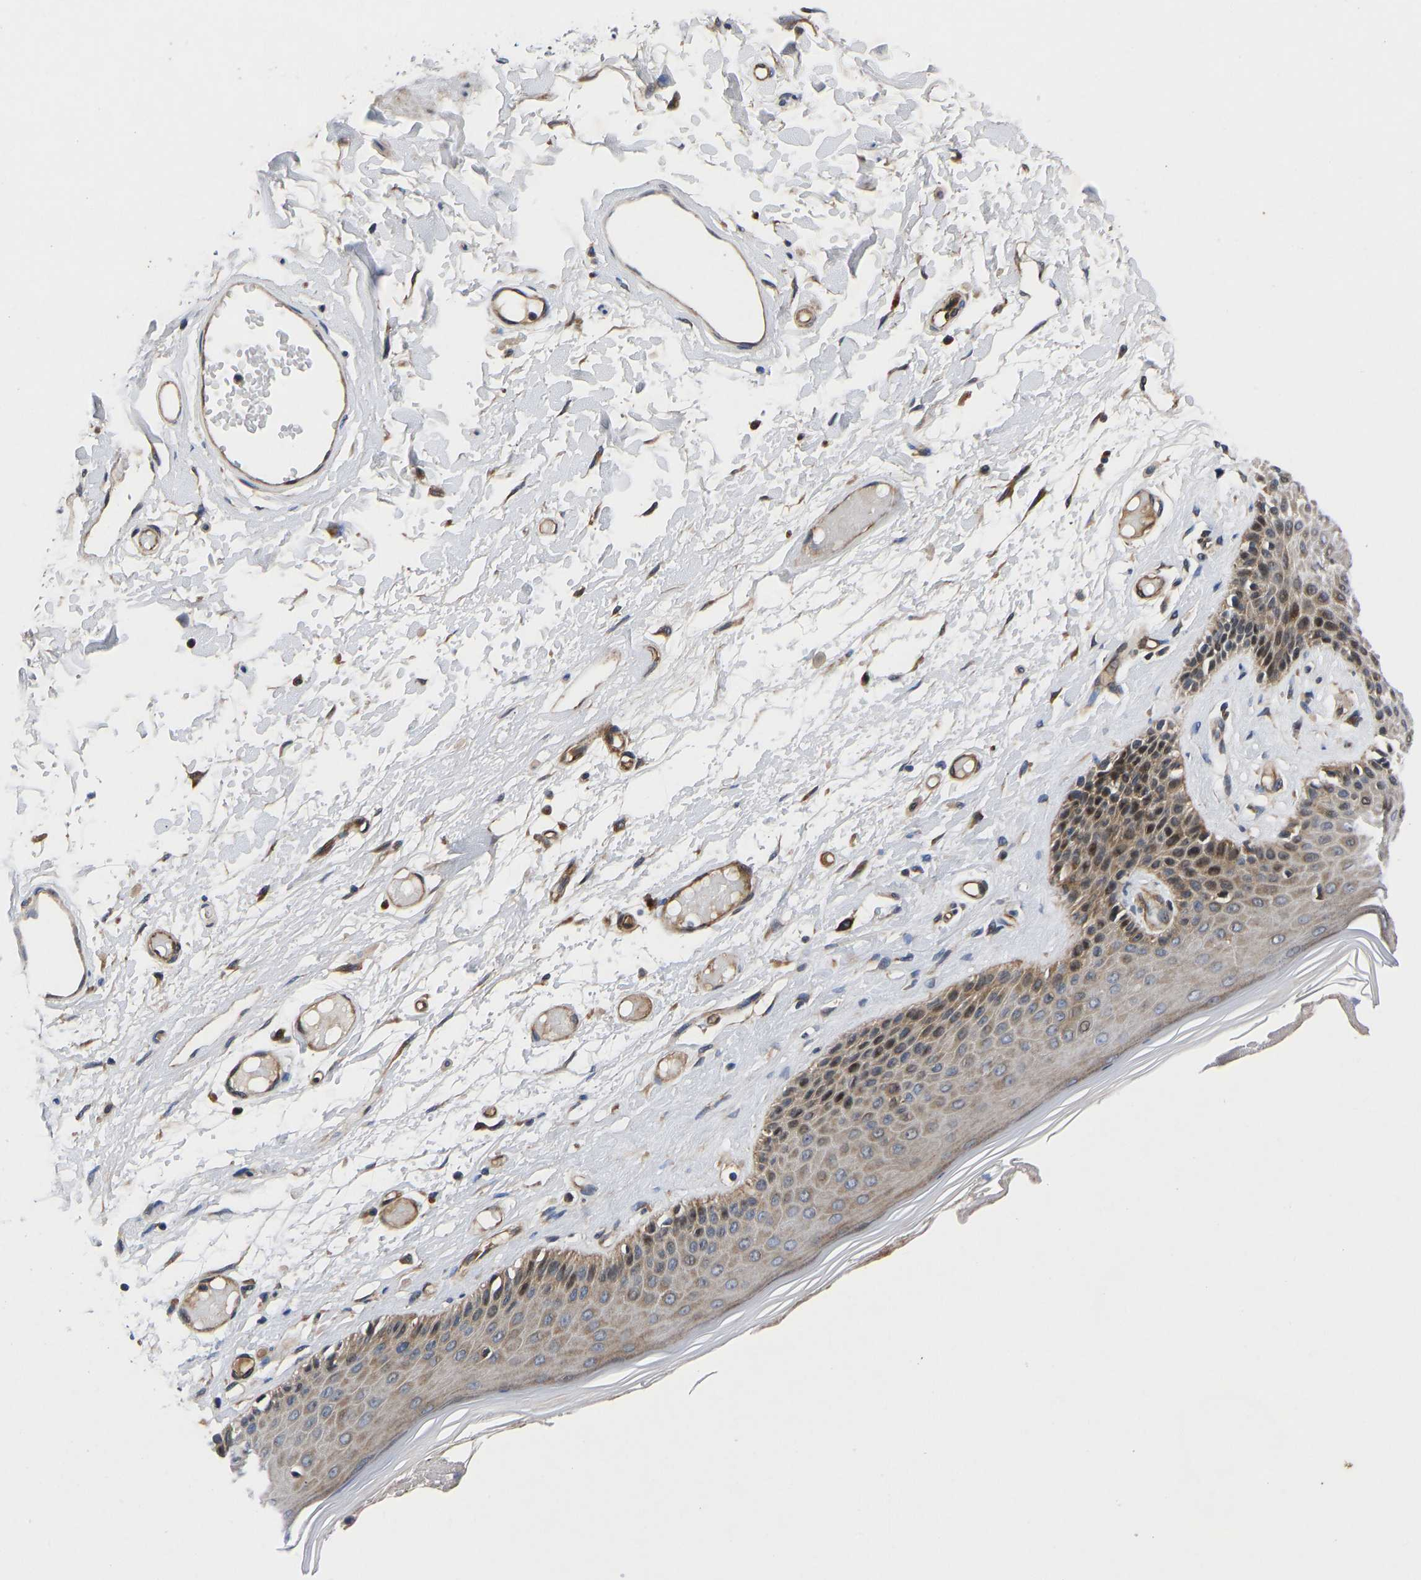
{"staining": {"intensity": "moderate", "quantity": "25%-75%", "location": "cytoplasmic/membranous,nuclear"}, "tissue": "skin", "cell_type": "Epidermal cells", "image_type": "normal", "snomed": [{"axis": "morphology", "description": "Normal tissue, NOS"}, {"axis": "topography", "description": "Vulva"}], "caption": "High-power microscopy captured an immunohistochemistry (IHC) photomicrograph of benign skin, revealing moderate cytoplasmic/membranous,nuclear expression in about 25%-75% of epidermal cells. (IHC, brightfield microscopy, high magnification).", "gene": "TMEM38B", "patient": {"sex": "female", "age": 73}}